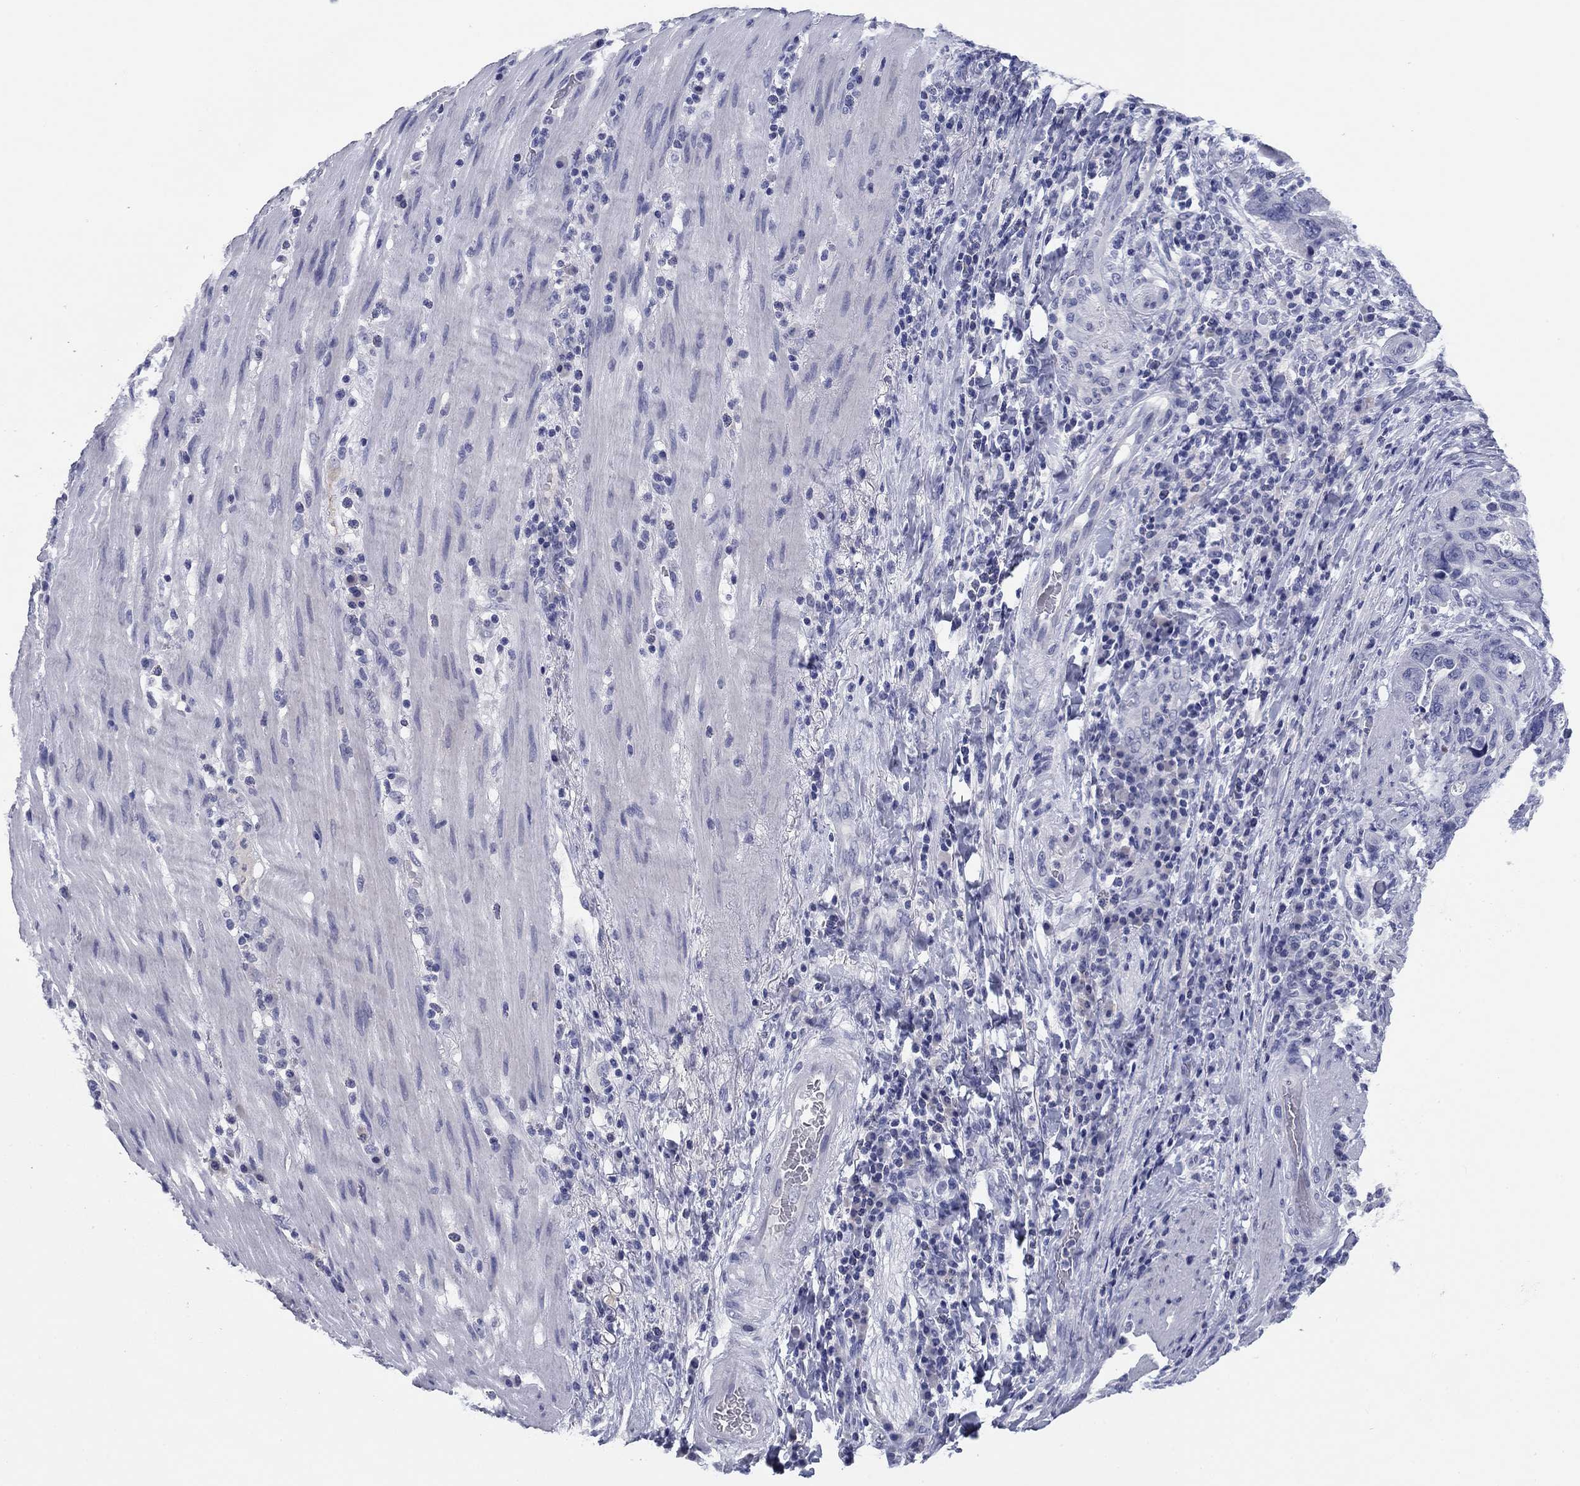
{"staining": {"intensity": "negative", "quantity": "none", "location": "none"}, "tissue": "stomach cancer", "cell_type": "Tumor cells", "image_type": "cancer", "snomed": [{"axis": "morphology", "description": "Adenocarcinoma, NOS"}, {"axis": "topography", "description": "Stomach"}], "caption": "The IHC micrograph has no significant expression in tumor cells of adenocarcinoma (stomach) tissue. (Stains: DAB immunohistochemistry with hematoxylin counter stain, Microscopy: brightfield microscopy at high magnification).", "gene": "KCNH1", "patient": {"sex": "male", "age": 54}}